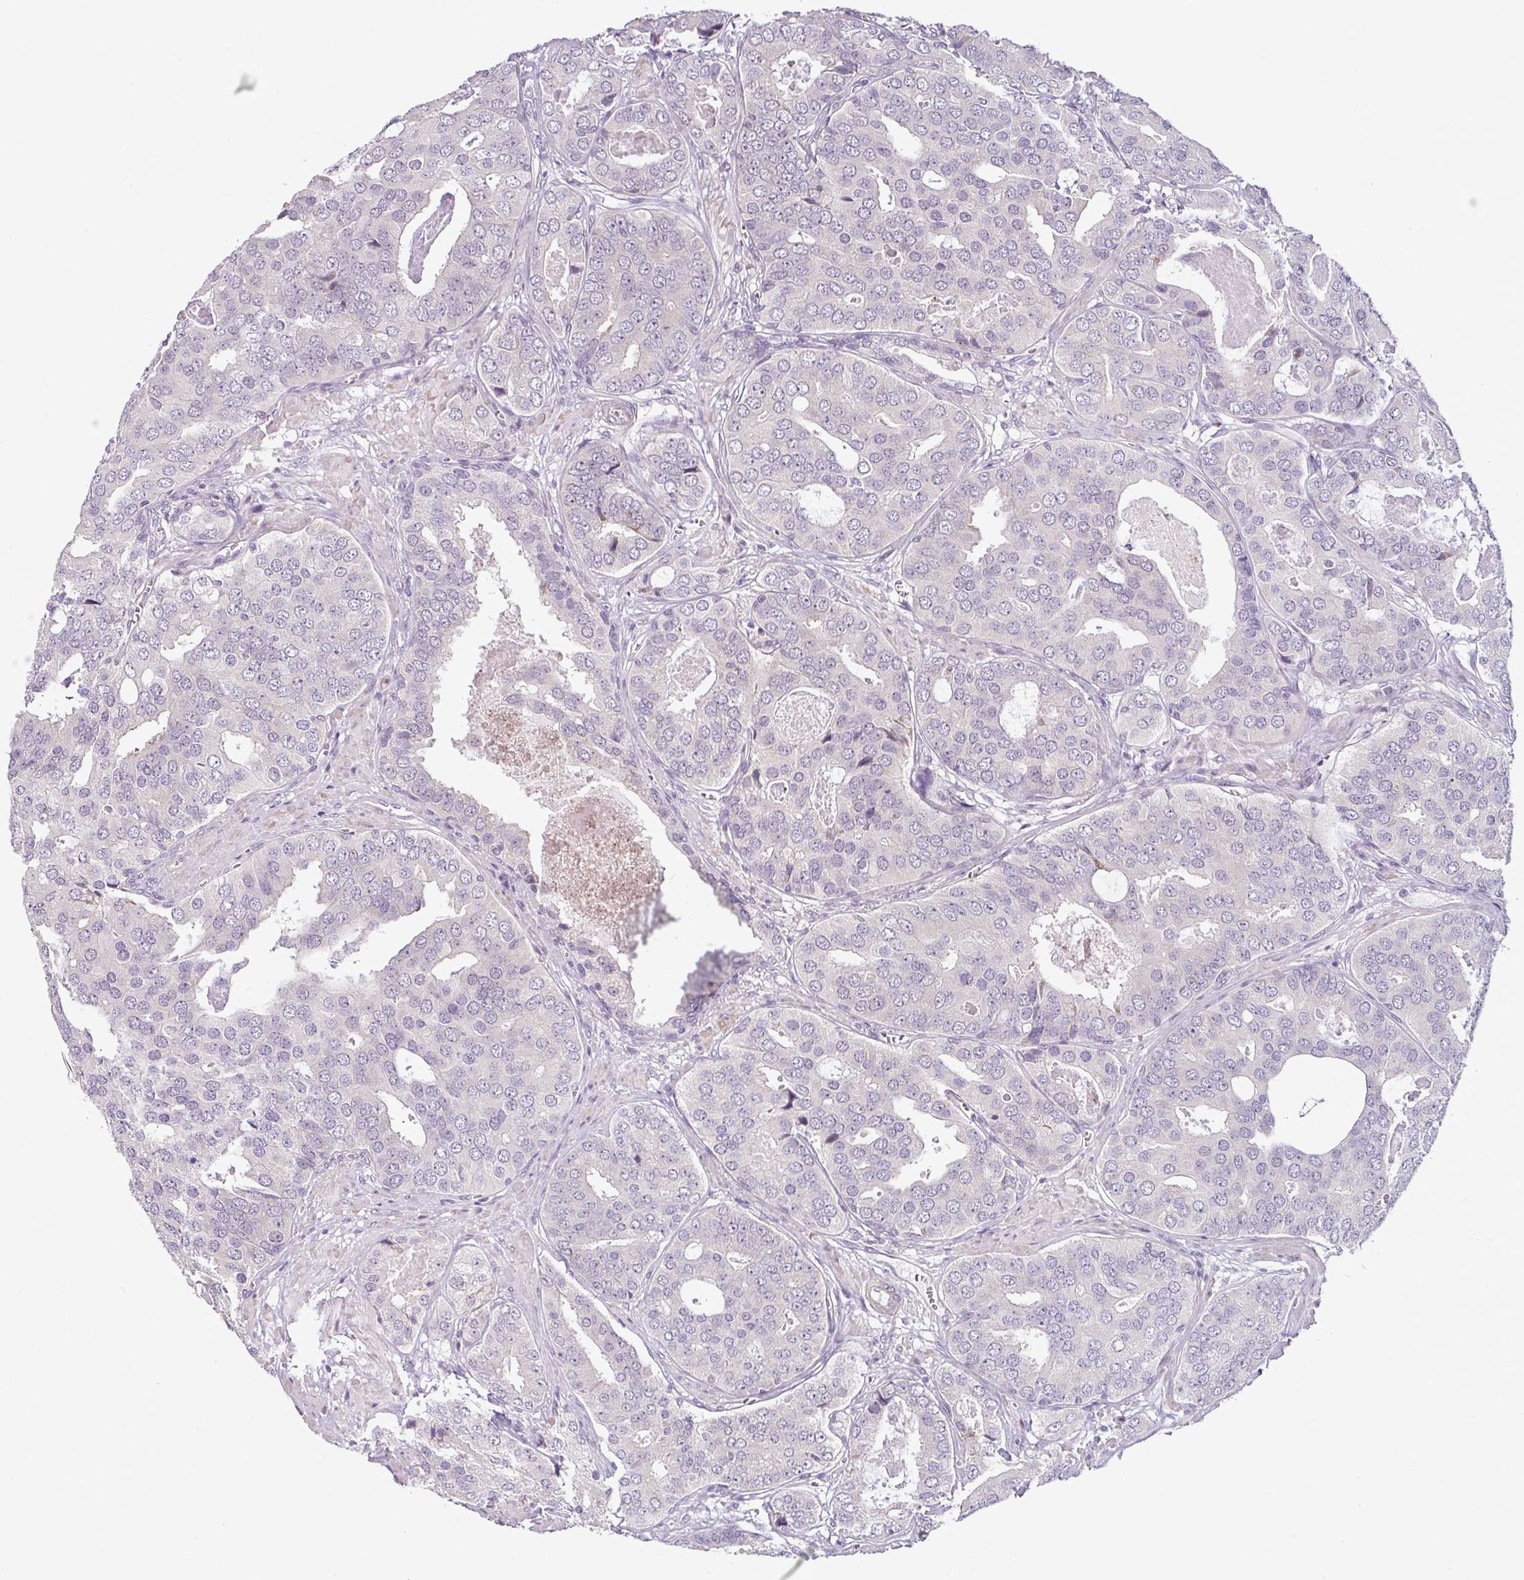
{"staining": {"intensity": "negative", "quantity": "none", "location": "none"}, "tissue": "prostate cancer", "cell_type": "Tumor cells", "image_type": "cancer", "snomed": [{"axis": "morphology", "description": "Adenocarcinoma, High grade"}, {"axis": "topography", "description": "Prostate"}], "caption": "IHC image of neoplastic tissue: prostate high-grade adenocarcinoma stained with DAB (3,3'-diaminobenzidine) displays no significant protein expression in tumor cells.", "gene": "OR52D1", "patient": {"sex": "male", "age": 71}}